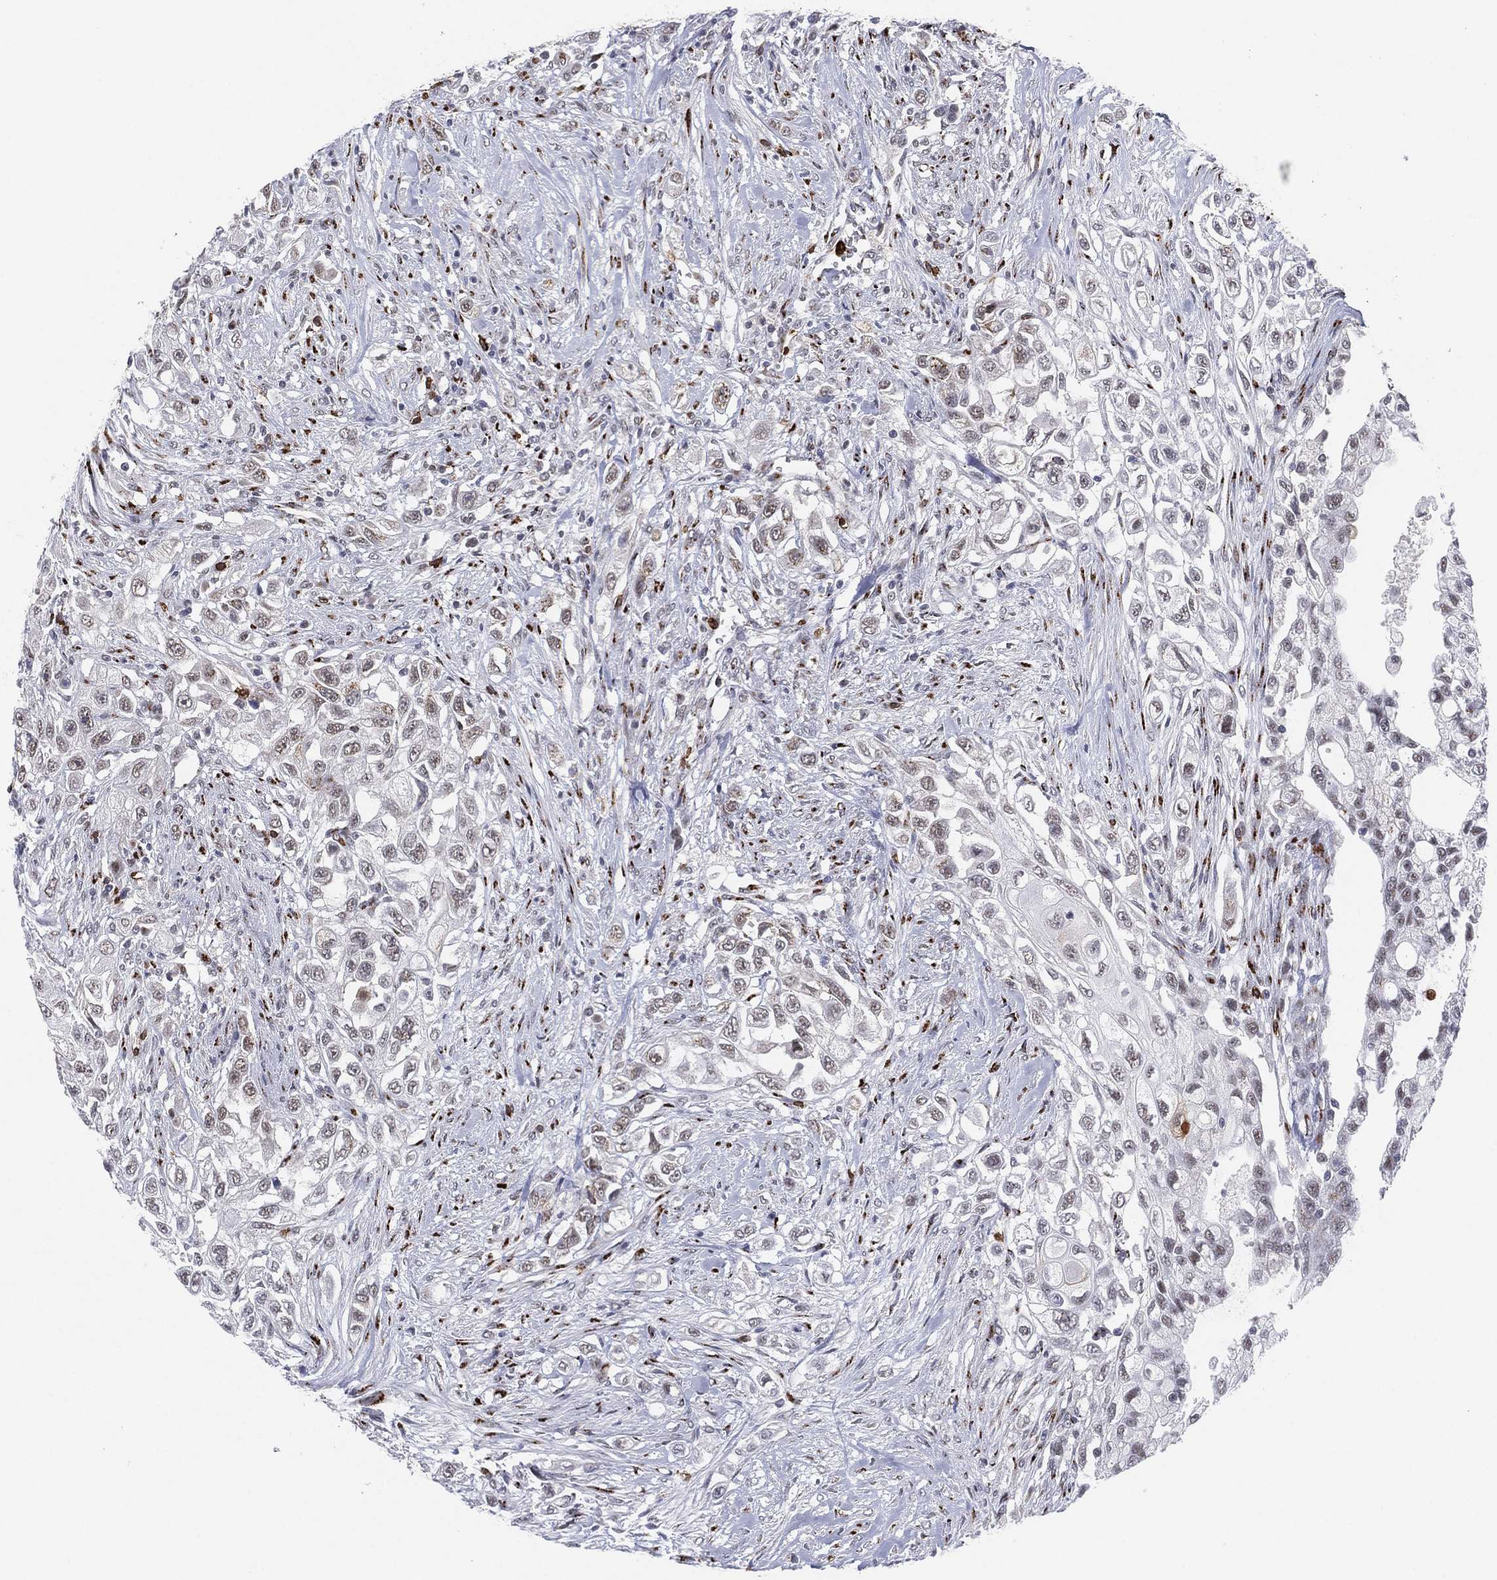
{"staining": {"intensity": "negative", "quantity": "none", "location": "none"}, "tissue": "urothelial cancer", "cell_type": "Tumor cells", "image_type": "cancer", "snomed": [{"axis": "morphology", "description": "Urothelial carcinoma, High grade"}, {"axis": "topography", "description": "Urinary bladder"}], "caption": "A histopathology image of human high-grade urothelial carcinoma is negative for staining in tumor cells. (Immunohistochemistry, brightfield microscopy, high magnification).", "gene": "CD177", "patient": {"sex": "female", "age": 56}}